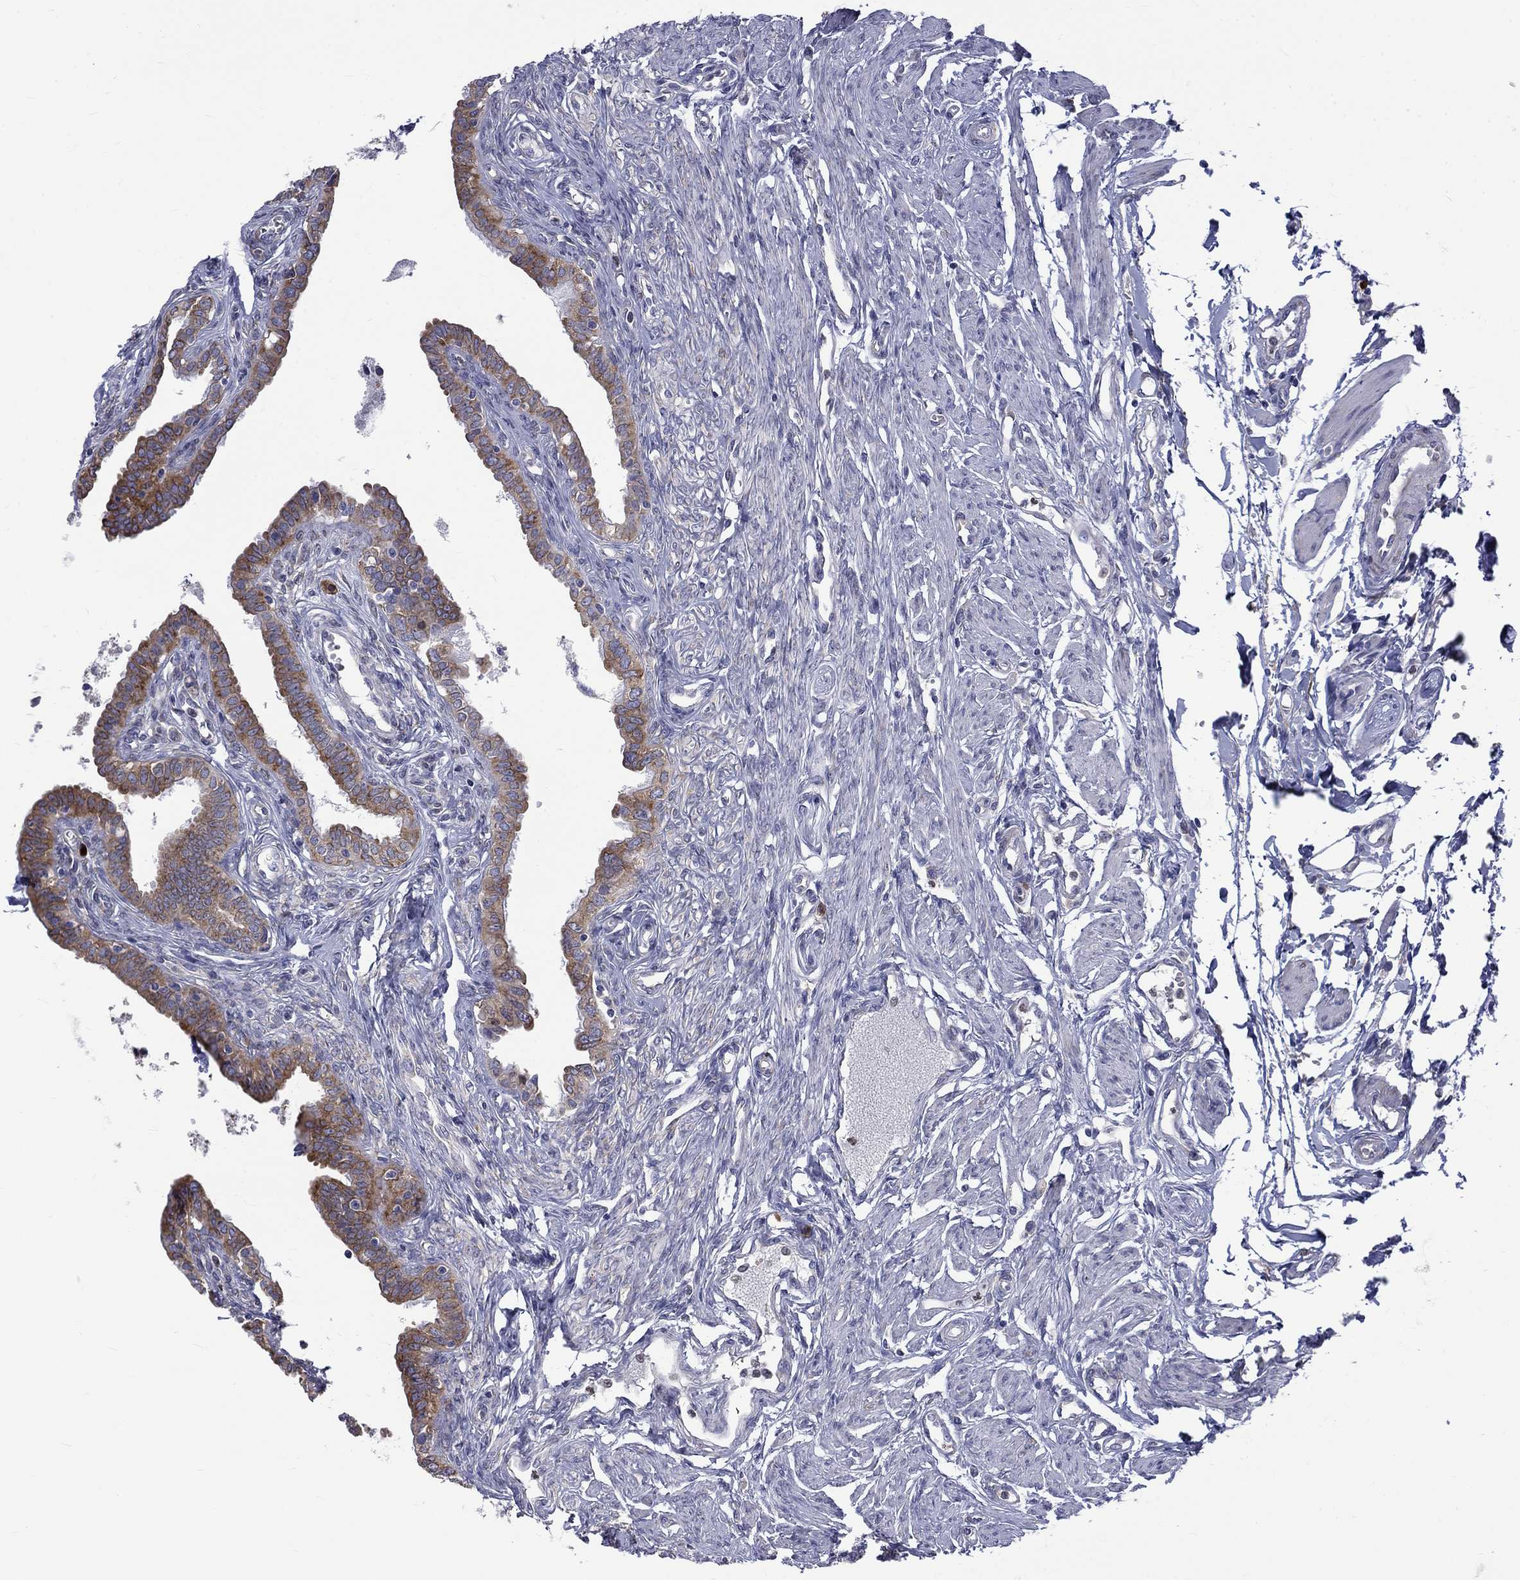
{"staining": {"intensity": "strong", "quantity": "25%-75%", "location": "cytoplasmic/membranous"}, "tissue": "fallopian tube", "cell_type": "Glandular cells", "image_type": "normal", "snomed": [{"axis": "morphology", "description": "Normal tissue, NOS"}, {"axis": "morphology", "description": "Carcinoma, endometroid"}, {"axis": "topography", "description": "Fallopian tube"}, {"axis": "topography", "description": "Ovary"}], "caption": "Immunohistochemical staining of normal fallopian tube reveals 25%-75% levels of strong cytoplasmic/membranous protein expression in approximately 25%-75% of glandular cells.", "gene": "PABPC4", "patient": {"sex": "female", "age": 42}}